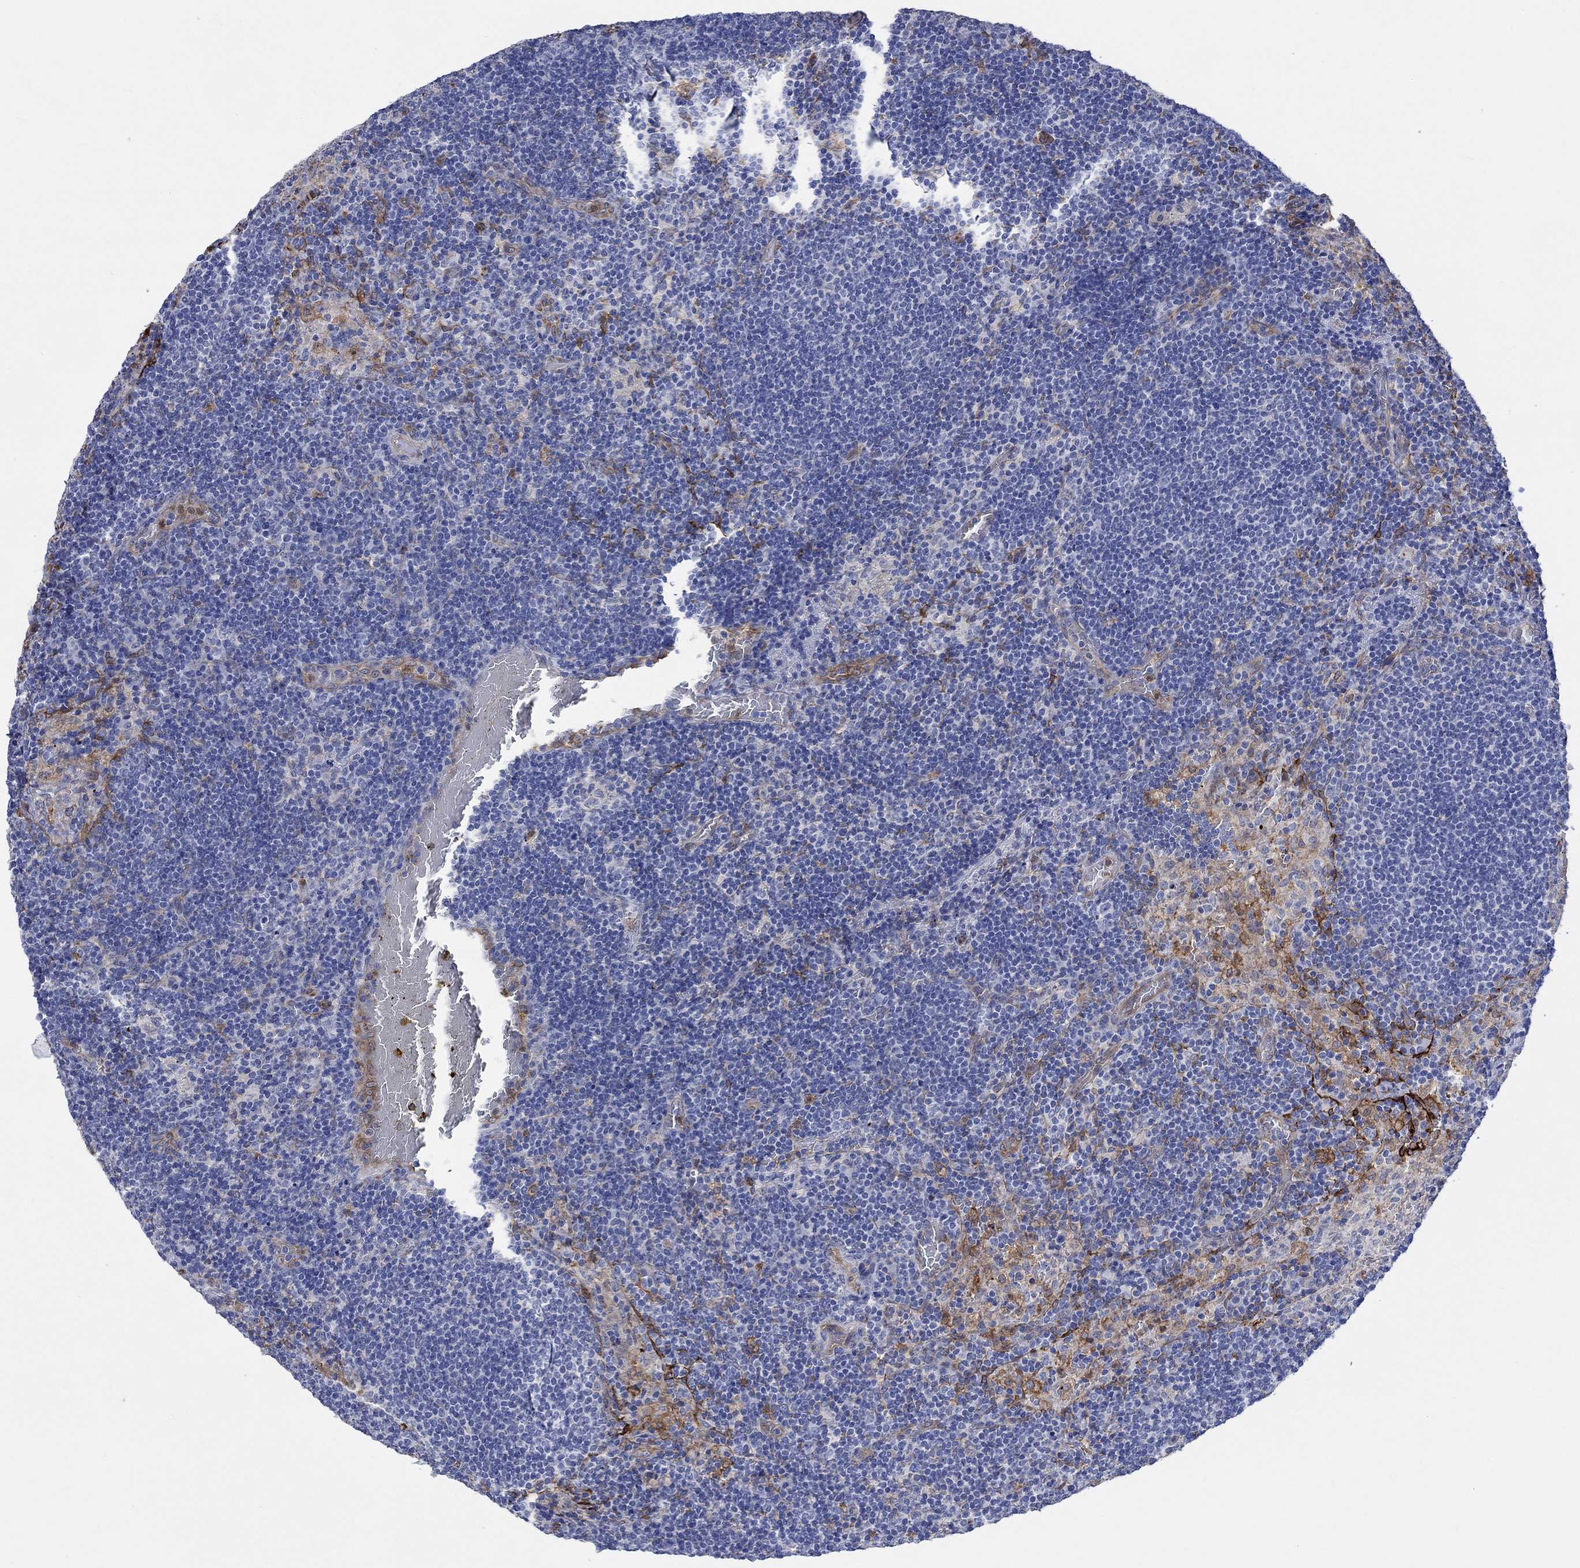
{"staining": {"intensity": "negative", "quantity": "none", "location": "none"}, "tissue": "lymph node", "cell_type": "Germinal center cells", "image_type": "normal", "snomed": [{"axis": "morphology", "description": "Normal tissue, NOS"}, {"axis": "topography", "description": "Lymph node"}], "caption": "Normal lymph node was stained to show a protein in brown. There is no significant expression in germinal center cells.", "gene": "TGM2", "patient": {"sex": "male", "age": 63}}